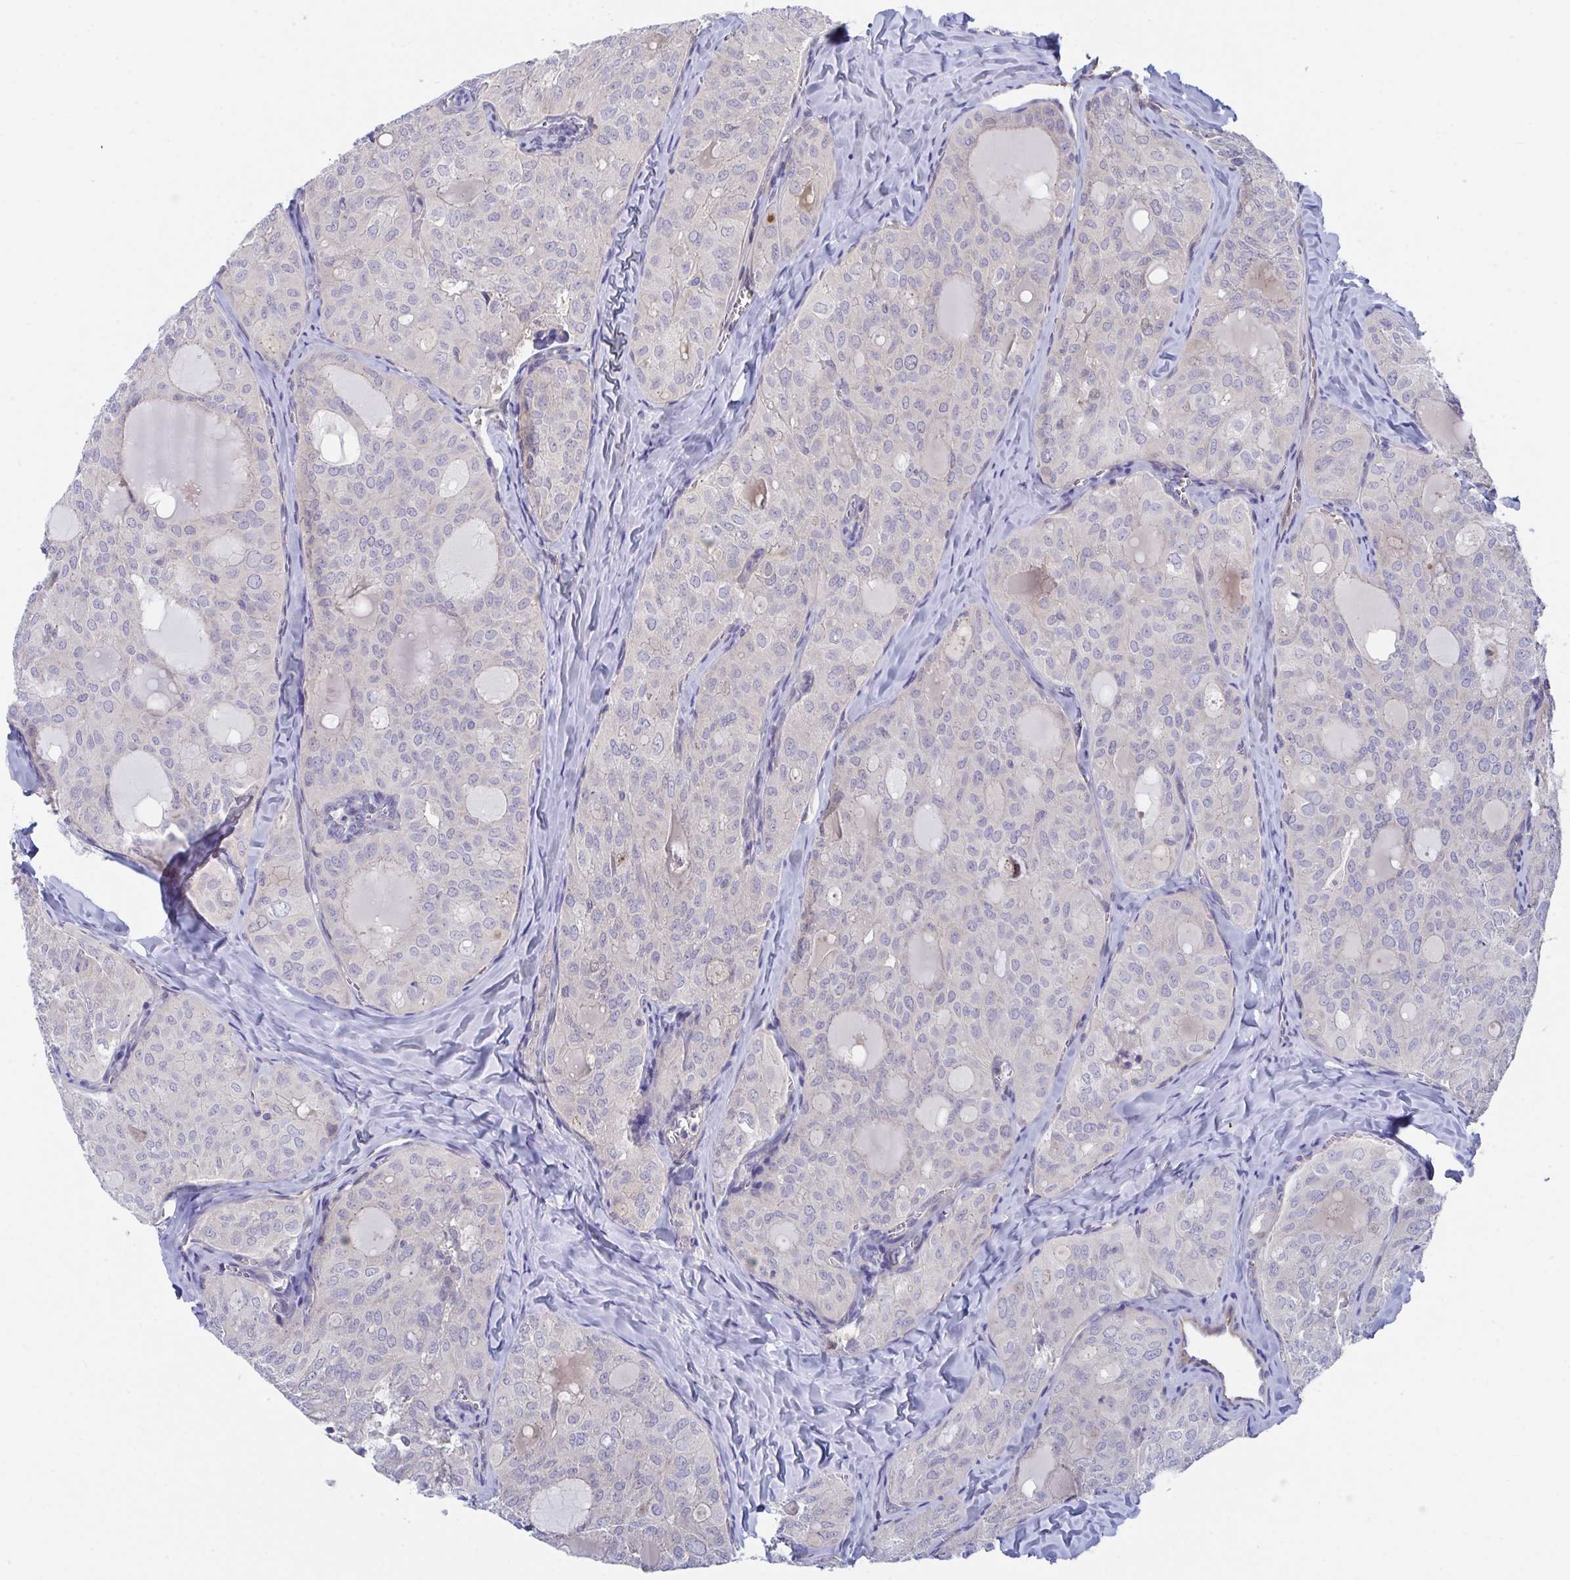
{"staining": {"intensity": "negative", "quantity": "none", "location": "none"}, "tissue": "thyroid cancer", "cell_type": "Tumor cells", "image_type": "cancer", "snomed": [{"axis": "morphology", "description": "Follicular adenoma carcinoma, NOS"}, {"axis": "topography", "description": "Thyroid gland"}], "caption": "High power microscopy micrograph of an IHC micrograph of follicular adenoma carcinoma (thyroid), revealing no significant expression in tumor cells.", "gene": "P2RX3", "patient": {"sex": "male", "age": 75}}